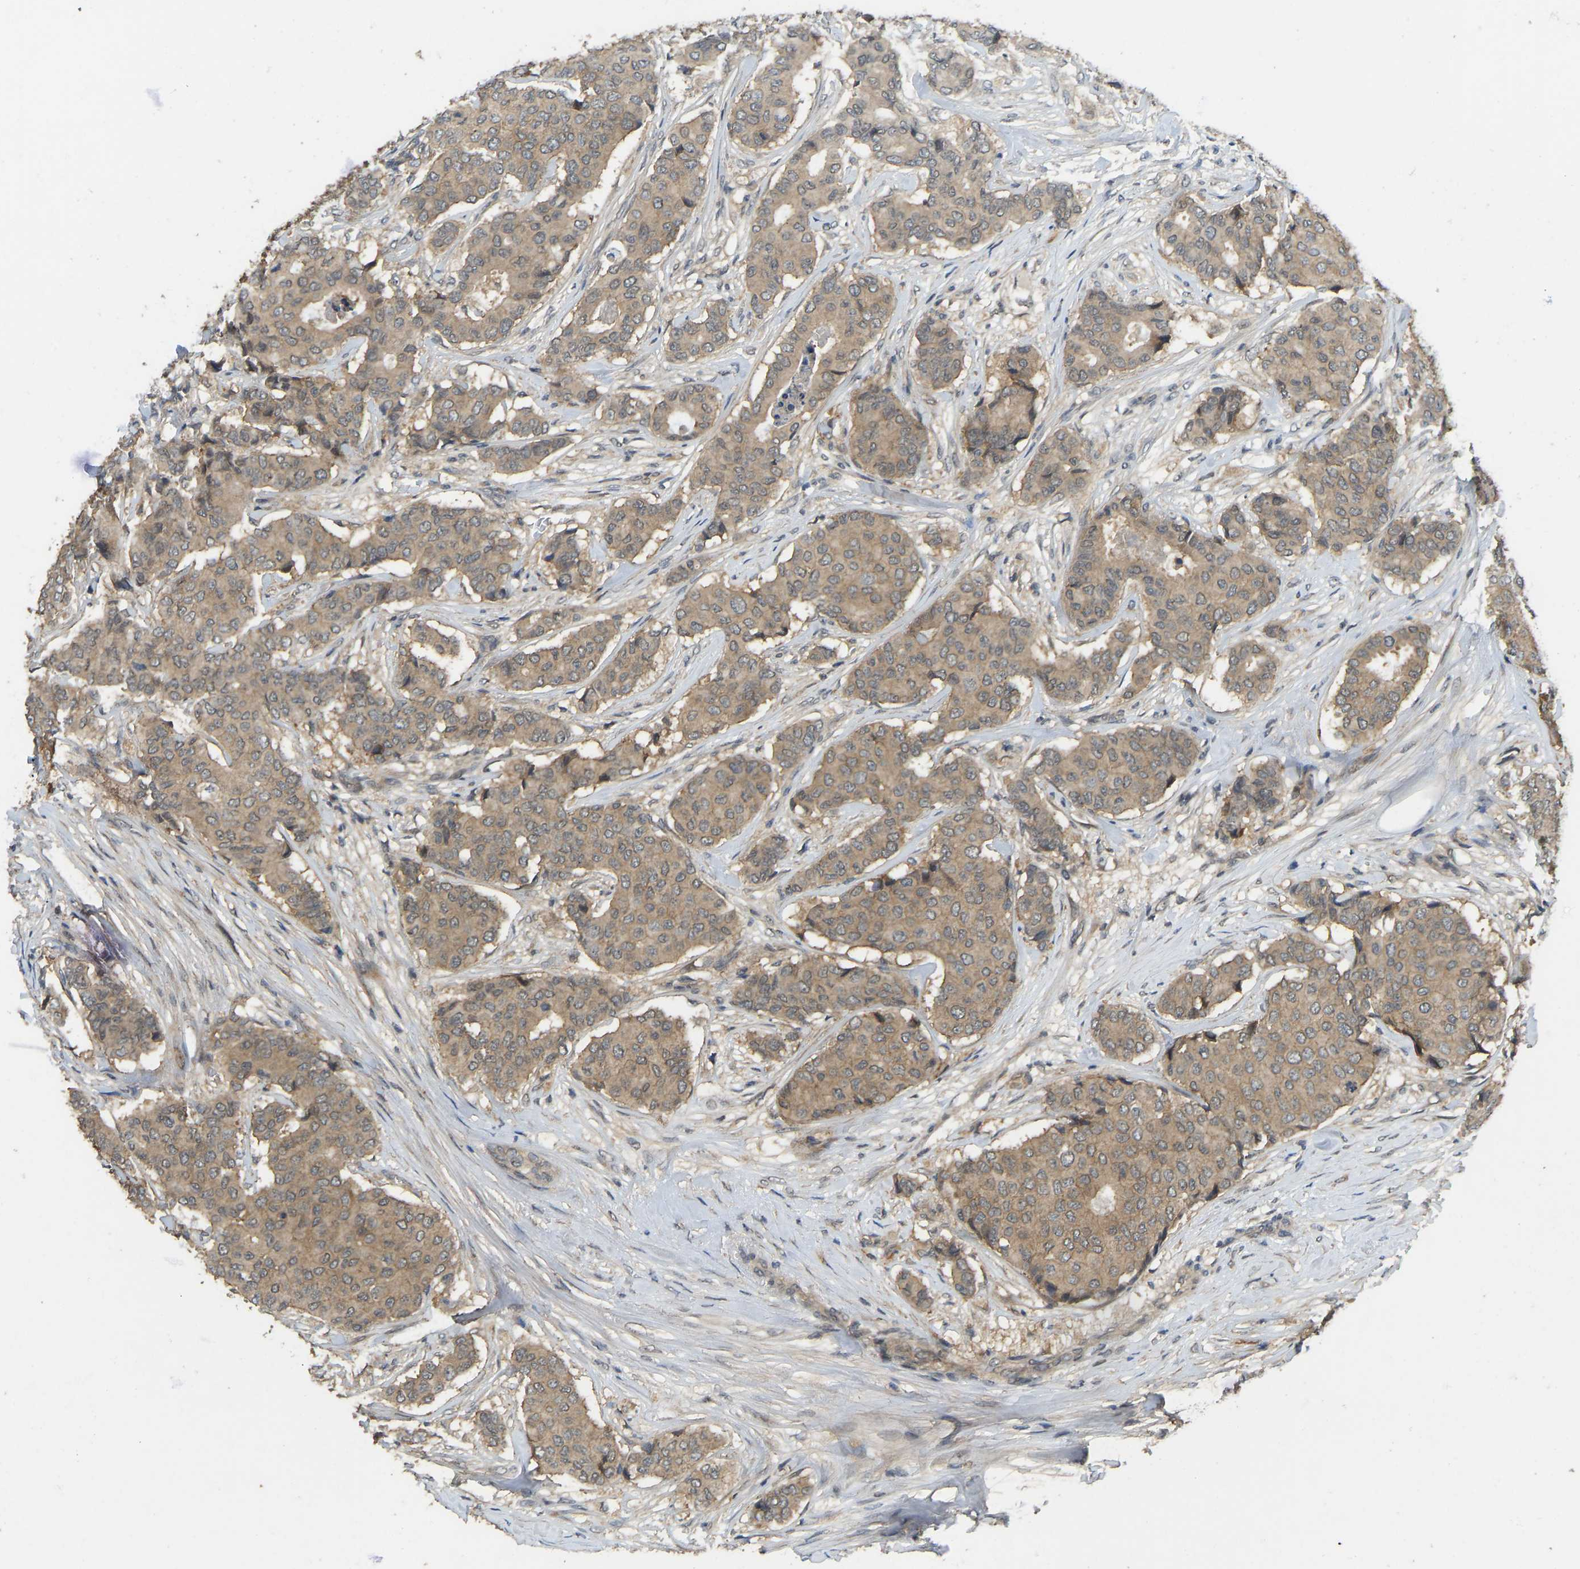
{"staining": {"intensity": "moderate", "quantity": ">75%", "location": "cytoplasmic/membranous"}, "tissue": "breast cancer", "cell_type": "Tumor cells", "image_type": "cancer", "snomed": [{"axis": "morphology", "description": "Duct carcinoma"}, {"axis": "topography", "description": "Breast"}], "caption": "Moderate cytoplasmic/membranous expression is appreciated in approximately >75% of tumor cells in breast cancer. The staining was performed using DAB (3,3'-diaminobenzidine) to visualize the protein expression in brown, while the nuclei were stained in blue with hematoxylin (Magnification: 20x).", "gene": "NDRG3", "patient": {"sex": "female", "age": 75}}